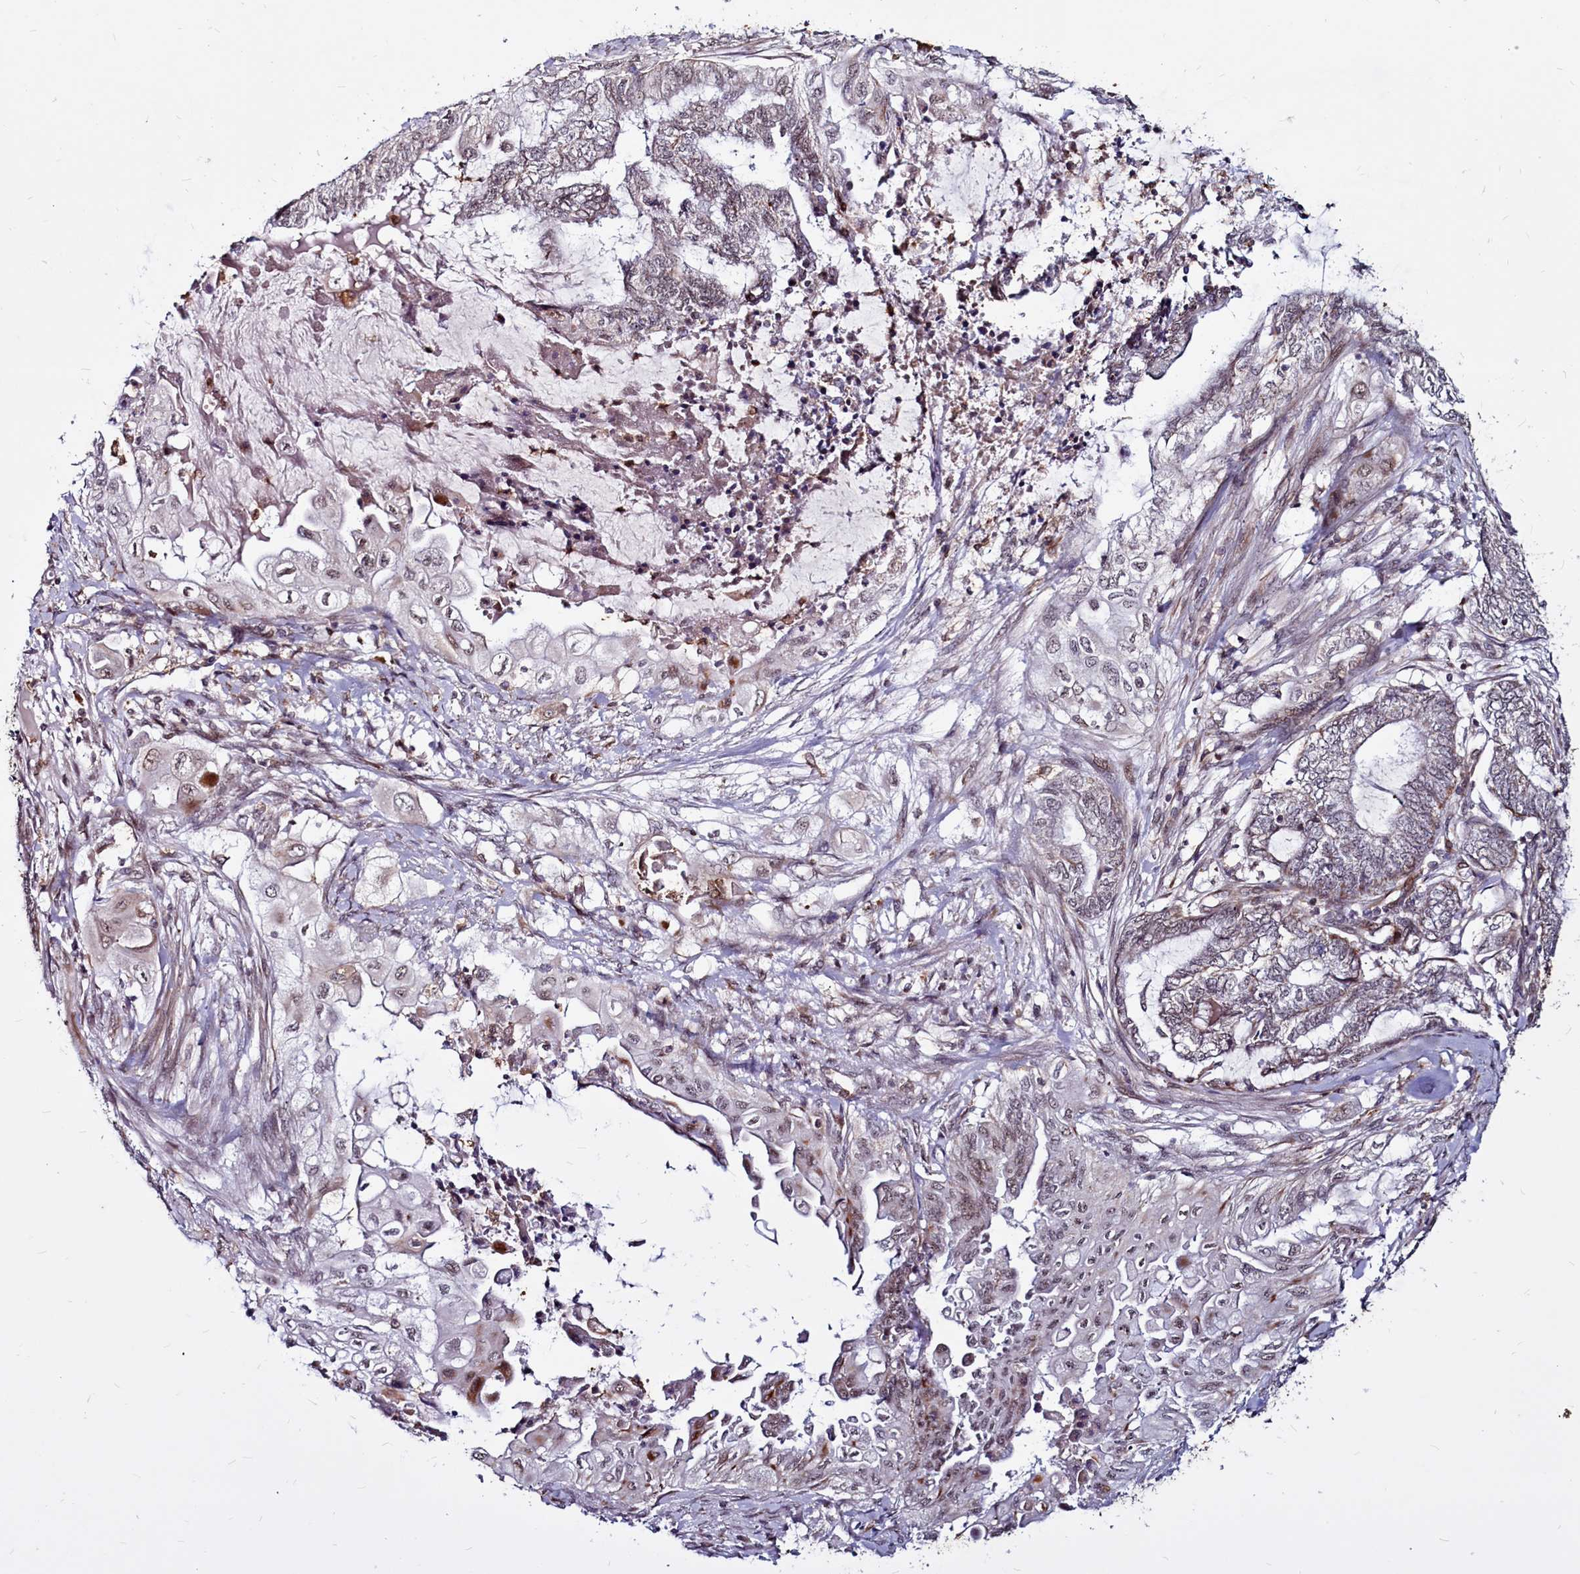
{"staining": {"intensity": "moderate", "quantity": "<25%", "location": "cytoplasmic/membranous,nuclear"}, "tissue": "endometrial cancer", "cell_type": "Tumor cells", "image_type": "cancer", "snomed": [{"axis": "morphology", "description": "Adenocarcinoma, NOS"}, {"axis": "topography", "description": "Uterus"}, {"axis": "topography", "description": "Endometrium"}], "caption": "The micrograph shows immunohistochemical staining of endometrial cancer (adenocarcinoma). There is moderate cytoplasmic/membranous and nuclear positivity is seen in about <25% of tumor cells. (Stains: DAB (3,3'-diaminobenzidine) in brown, nuclei in blue, Microscopy: brightfield microscopy at high magnification).", "gene": "CLK3", "patient": {"sex": "female", "age": 70}}